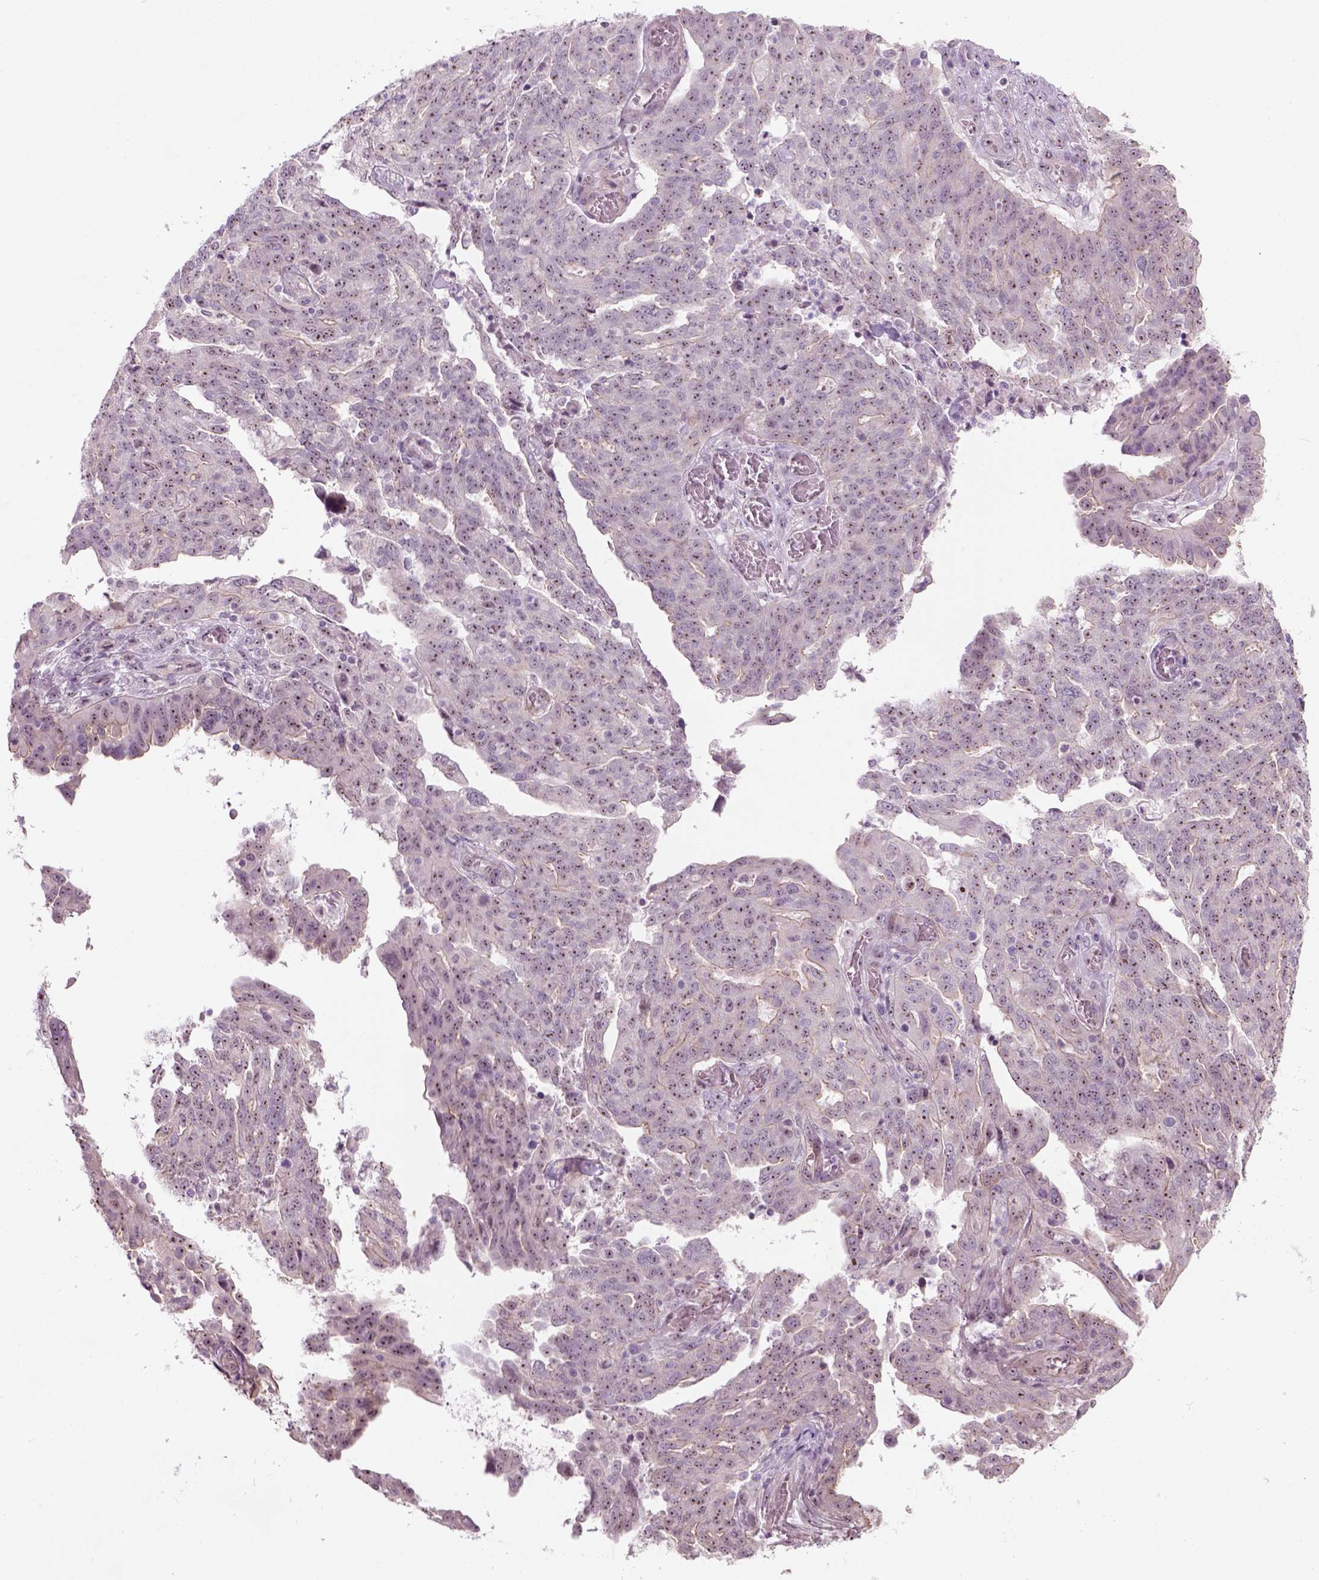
{"staining": {"intensity": "moderate", "quantity": ">75%", "location": "nuclear"}, "tissue": "ovarian cancer", "cell_type": "Tumor cells", "image_type": "cancer", "snomed": [{"axis": "morphology", "description": "Cystadenocarcinoma, serous, NOS"}, {"axis": "topography", "description": "Ovary"}], "caption": "A medium amount of moderate nuclear expression is identified in approximately >75% of tumor cells in serous cystadenocarcinoma (ovarian) tissue. The staining was performed using DAB (3,3'-diaminobenzidine), with brown indicating positive protein expression. Nuclei are stained blue with hematoxylin.", "gene": "RRS1", "patient": {"sex": "female", "age": 67}}